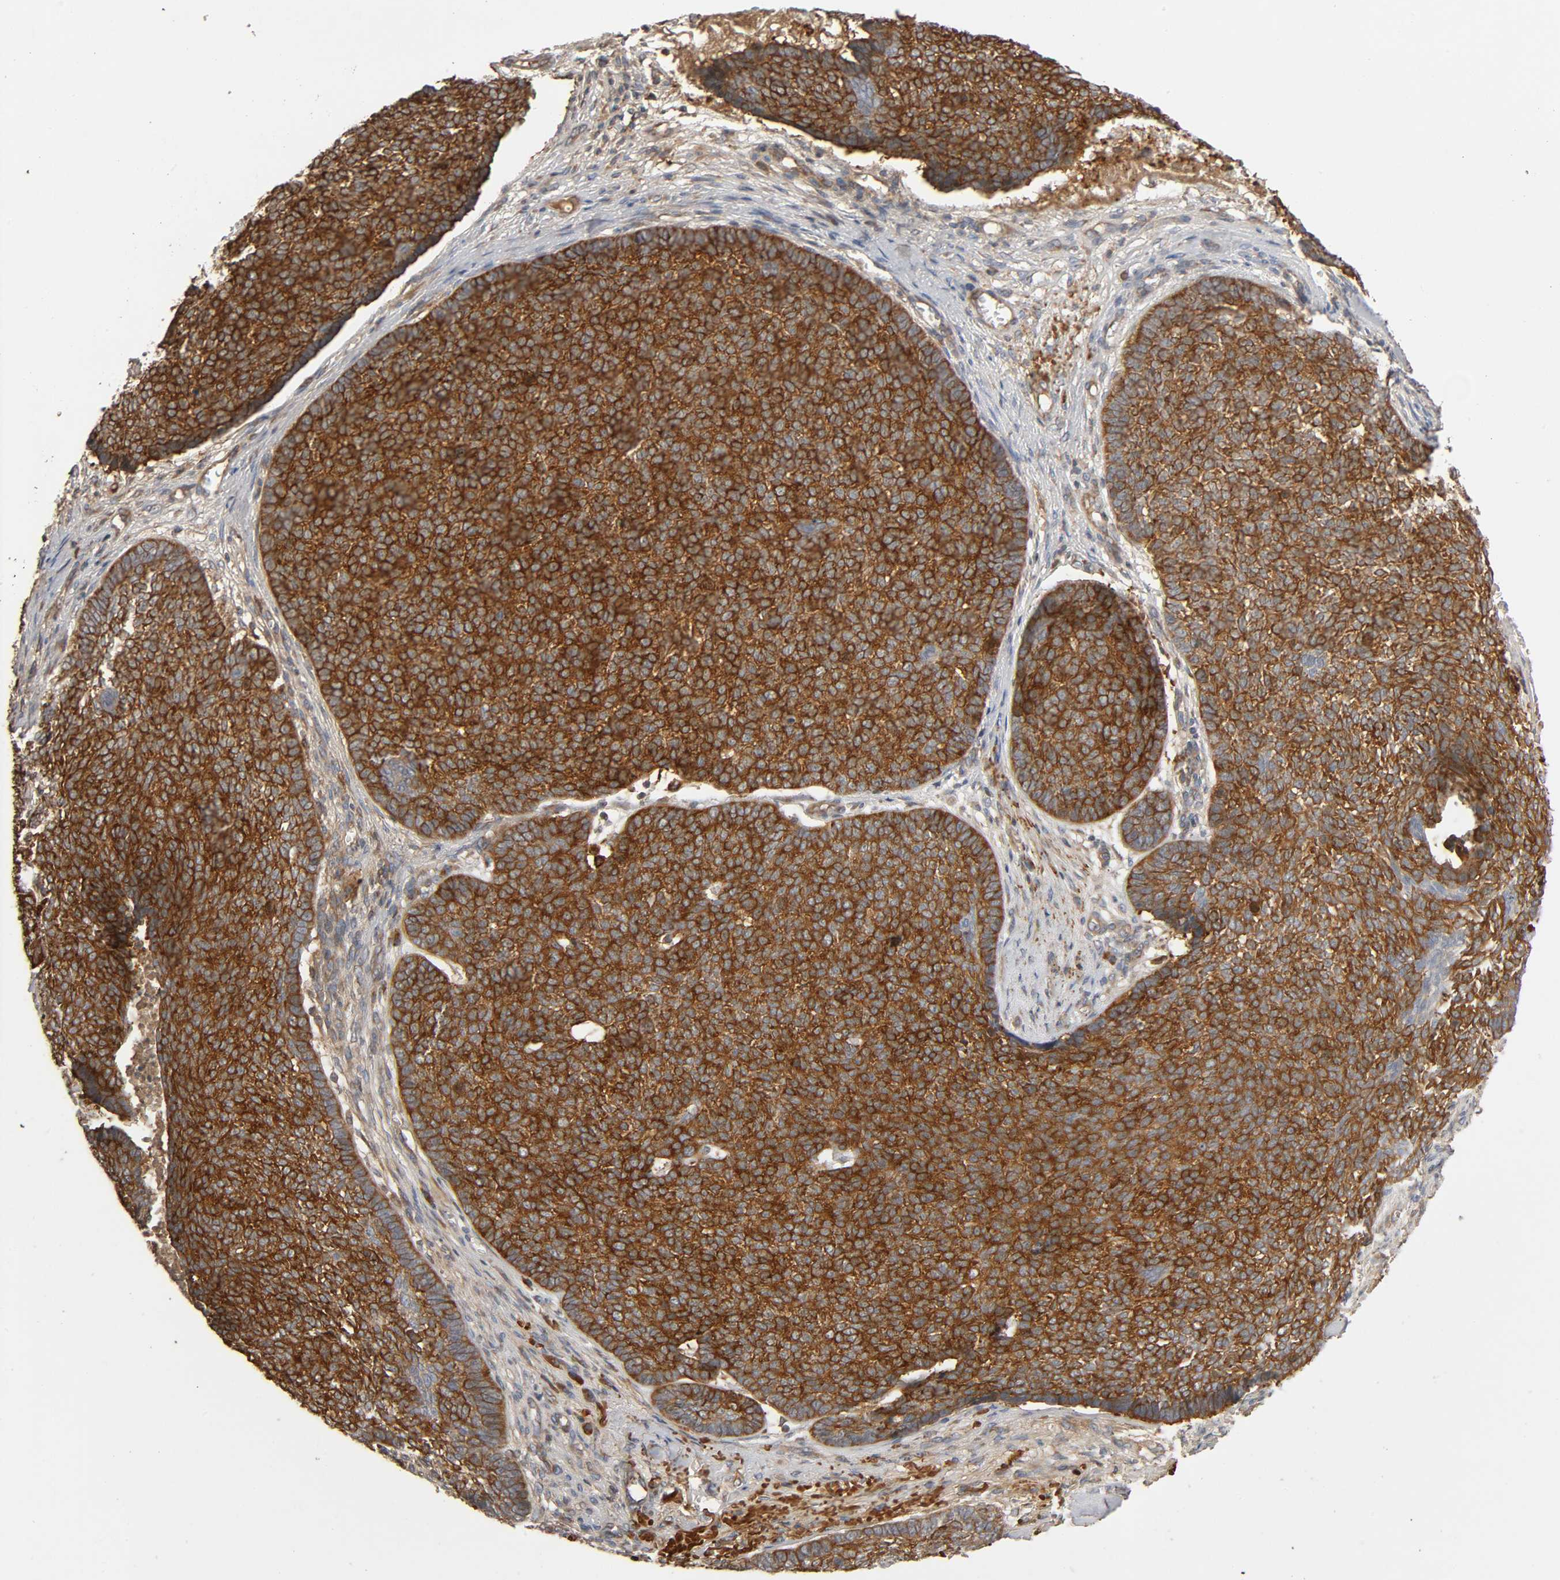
{"staining": {"intensity": "strong", "quantity": ">75%", "location": "cytoplasmic/membranous"}, "tissue": "skin cancer", "cell_type": "Tumor cells", "image_type": "cancer", "snomed": [{"axis": "morphology", "description": "Basal cell carcinoma"}, {"axis": "topography", "description": "Skin"}], "caption": "Protein staining by IHC reveals strong cytoplasmic/membranous expression in about >75% of tumor cells in skin cancer. The staining is performed using DAB brown chromogen to label protein expression. The nuclei are counter-stained blue using hematoxylin.", "gene": "SGSM1", "patient": {"sex": "male", "age": 84}}